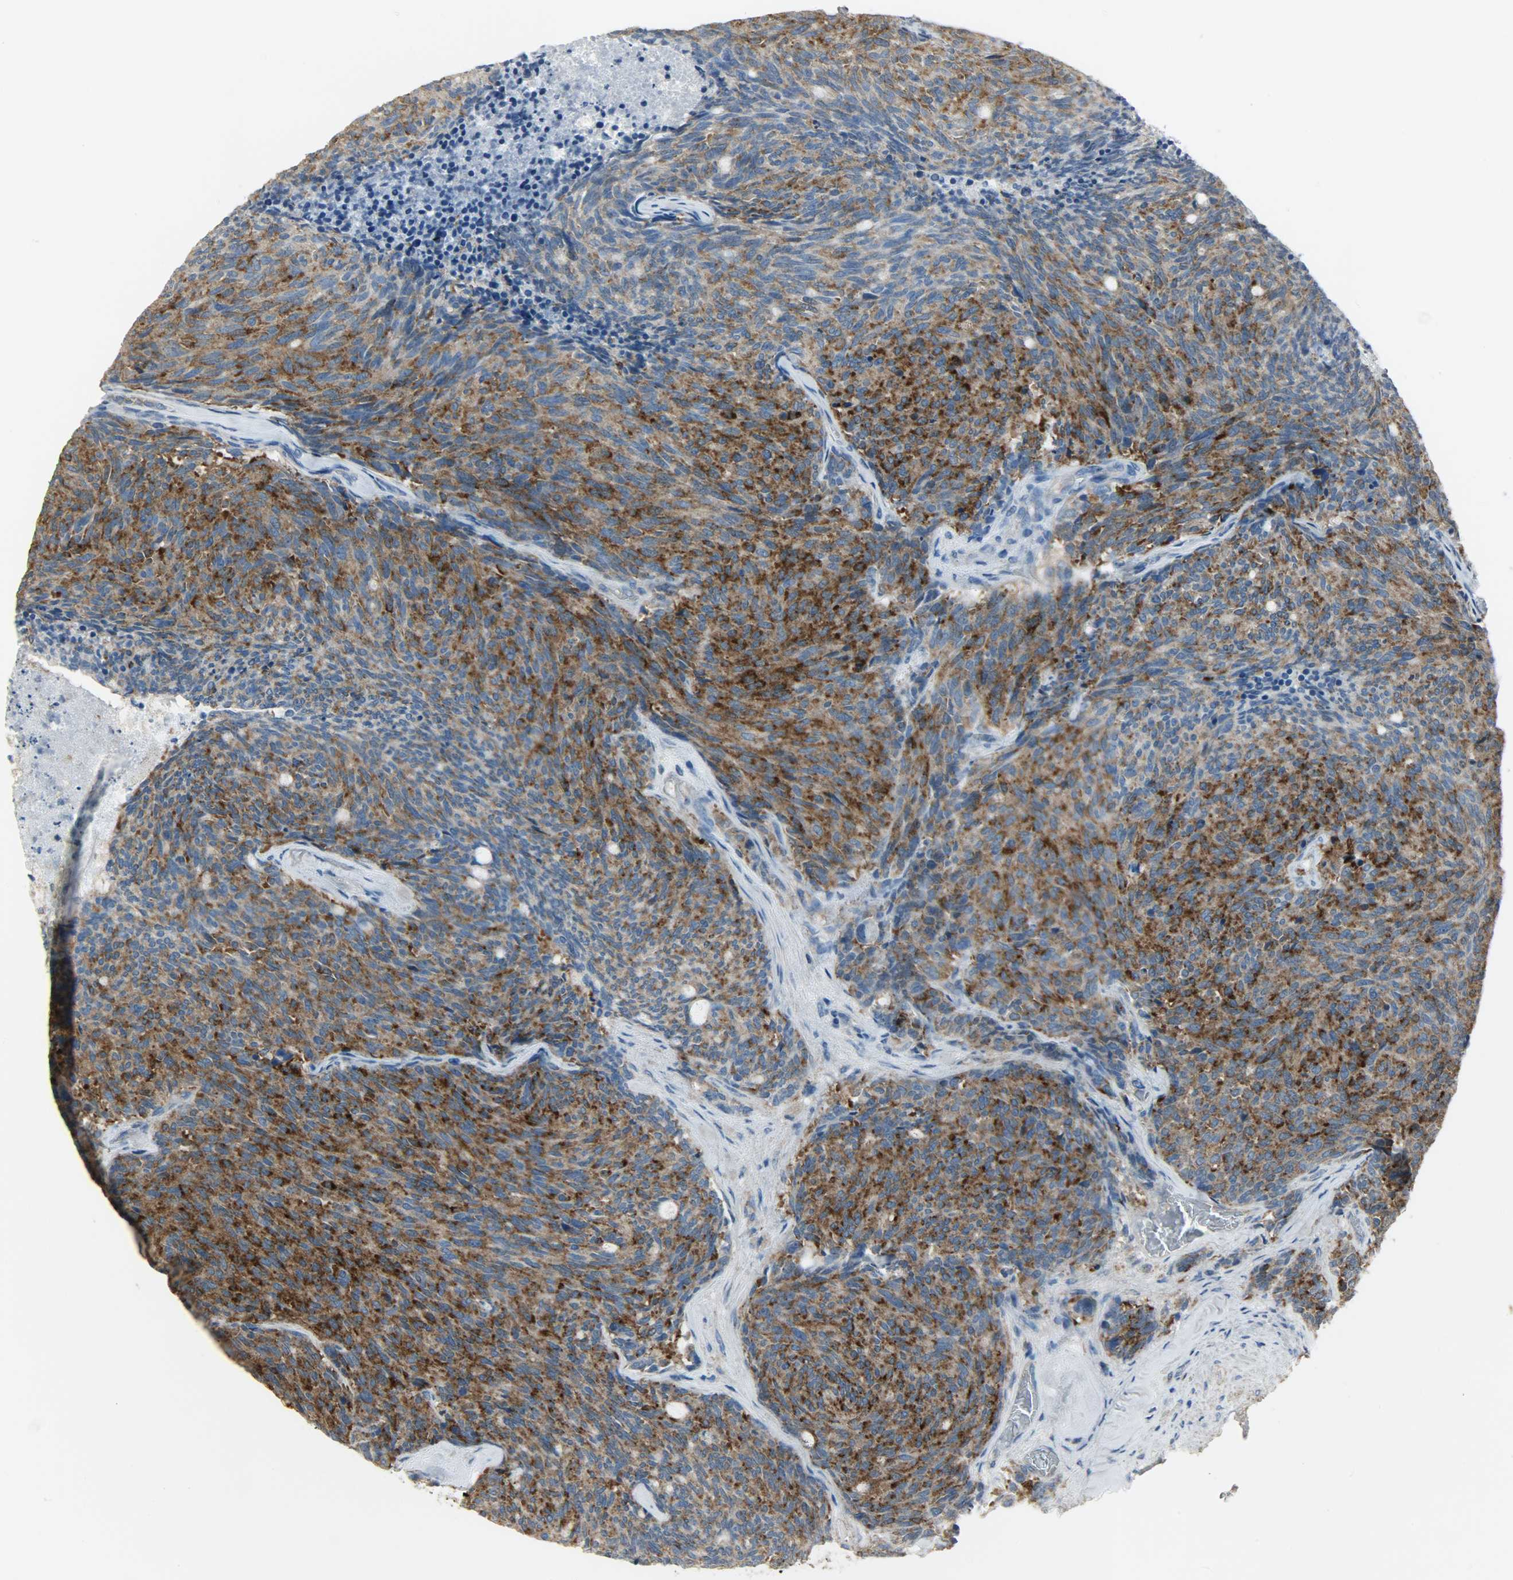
{"staining": {"intensity": "strong", "quantity": ">75%", "location": "cytoplasmic/membranous"}, "tissue": "carcinoid", "cell_type": "Tumor cells", "image_type": "cancer", "snomed": [{"axis": "morphology", "description": "Carcinoid, malignant, NOS"}, {"axis": "topography", "description": "Pancreas"}], "caption": "Immunohistochemistry (IHC) micrograph of neoplastic tissue: malignant carcinoid stained using immunohistochemistry (IHC) displays high levels of strong protein expression localized specifically in the cytoplasmic/membranous of tumor cells, appearing as a cytoplasmic/membranous brown color.", "gene": "DNAJA4", "patient": {"sex": "female", "age": 54}}